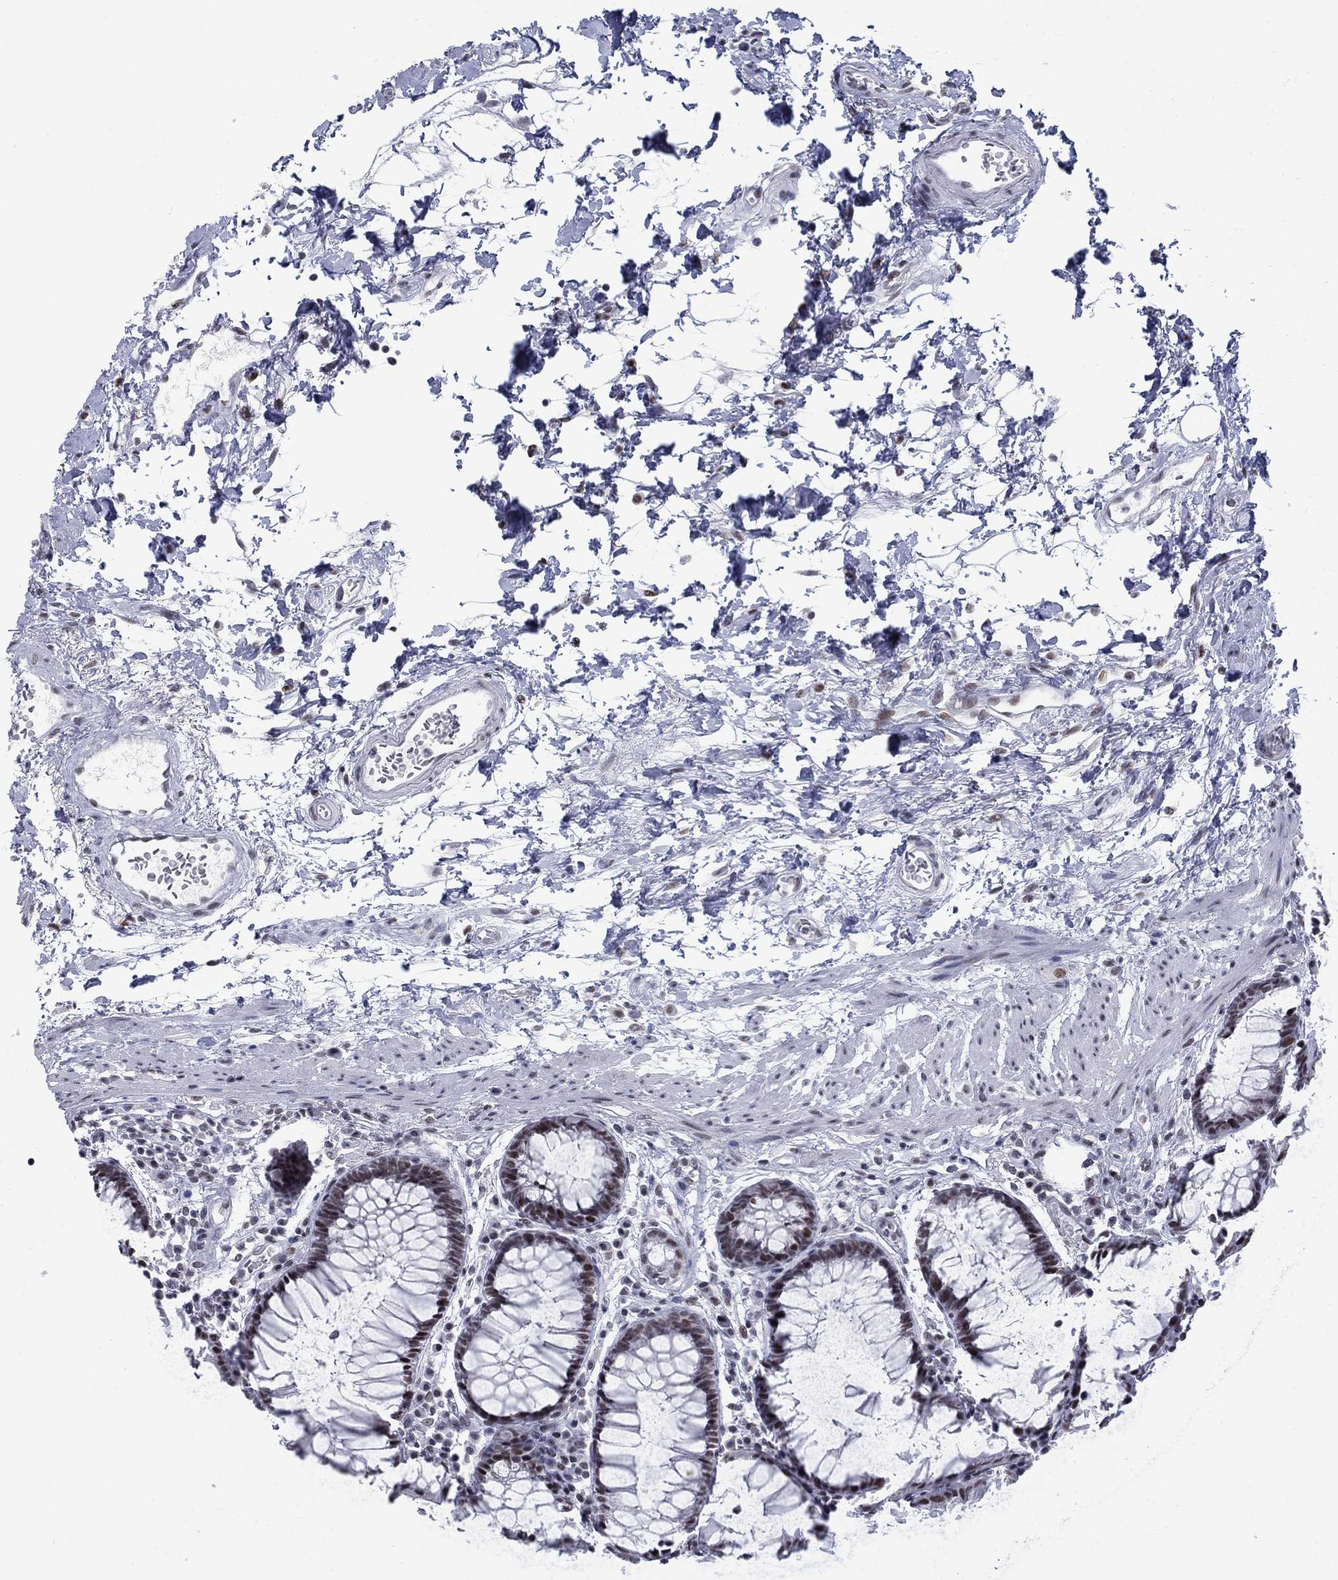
{"staining": {"intensity": "moderate", "quantity": ">75%", "location": "nuclear"}, "tissue": "rectum", "cell_type": "Glandular cells", "image_type": "normal", "snomed": [{"axis": "morphology", "description": "Normal tissue, NOS"}, {"axis": "topography", "description": "Rectum"}], "caption": "Moderate nuclear staining is present in about >75% of glandular cells in normal rectum.", "gene": "NPAS3", "patient": {"sex": "female", "age": 68}}